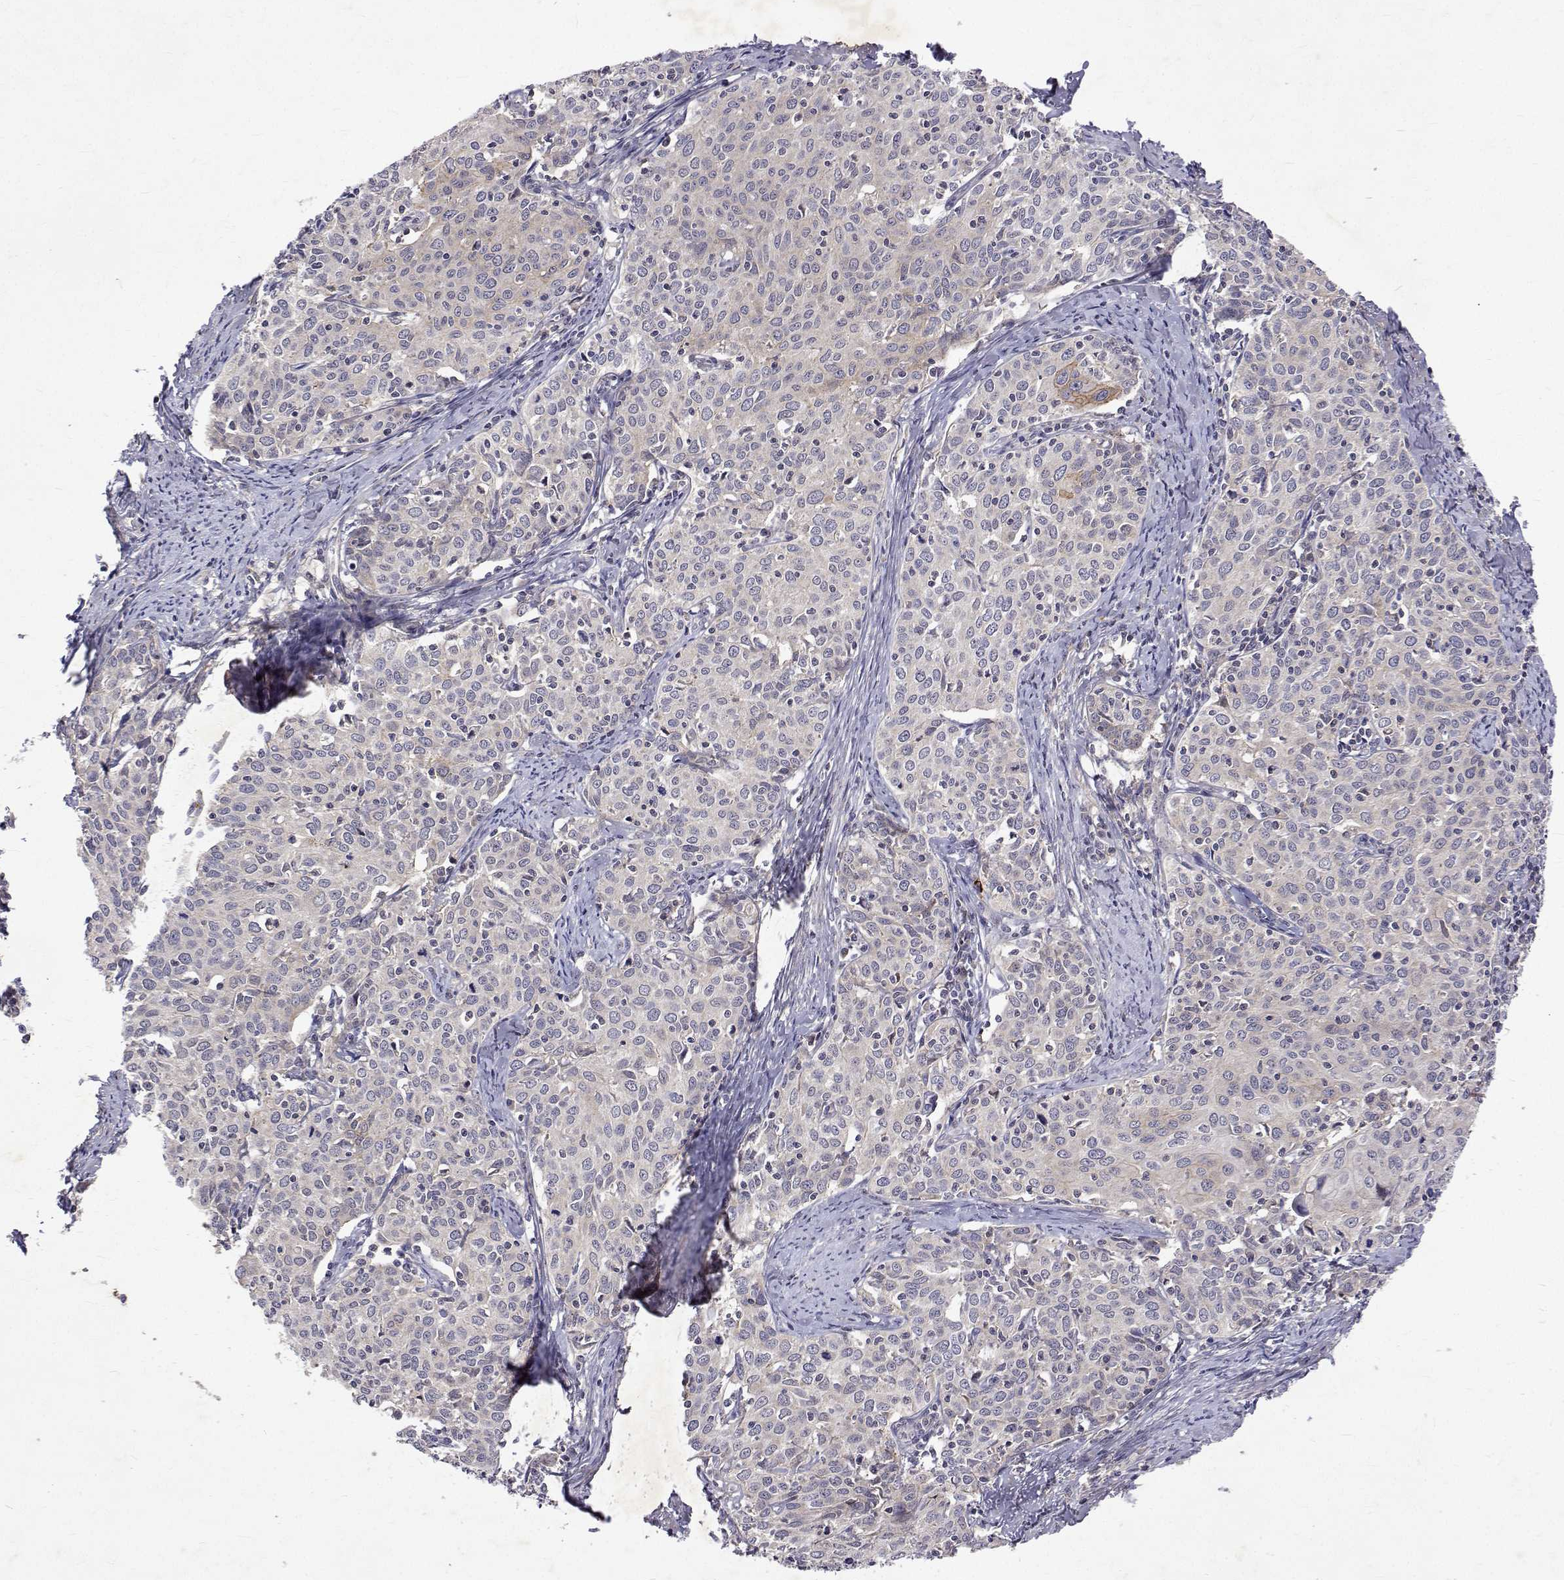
{"staining": {"intensity": "negative", "quantity": "none", "location": "none"}, "tissue": "cervical cancer", "cell_type": "Tumor cells", "image_type": "cancer", "snomed": [{"axis": "morphology", "description": "Squamous cell carcinoma, NOS"}, {"axis": "topography", "description": "Cervix"}], "caption": "Tumor cells are negative for brown protein staining in cervical squamous cell carcinoma. The staining is performed using DAB (3,3'-diaminobenzidine) brown chromogen with nuclei counter-stained in using hematoxylin.", "gene": "ALKBH8", "patient": {"sex": "female", "age": 62}}